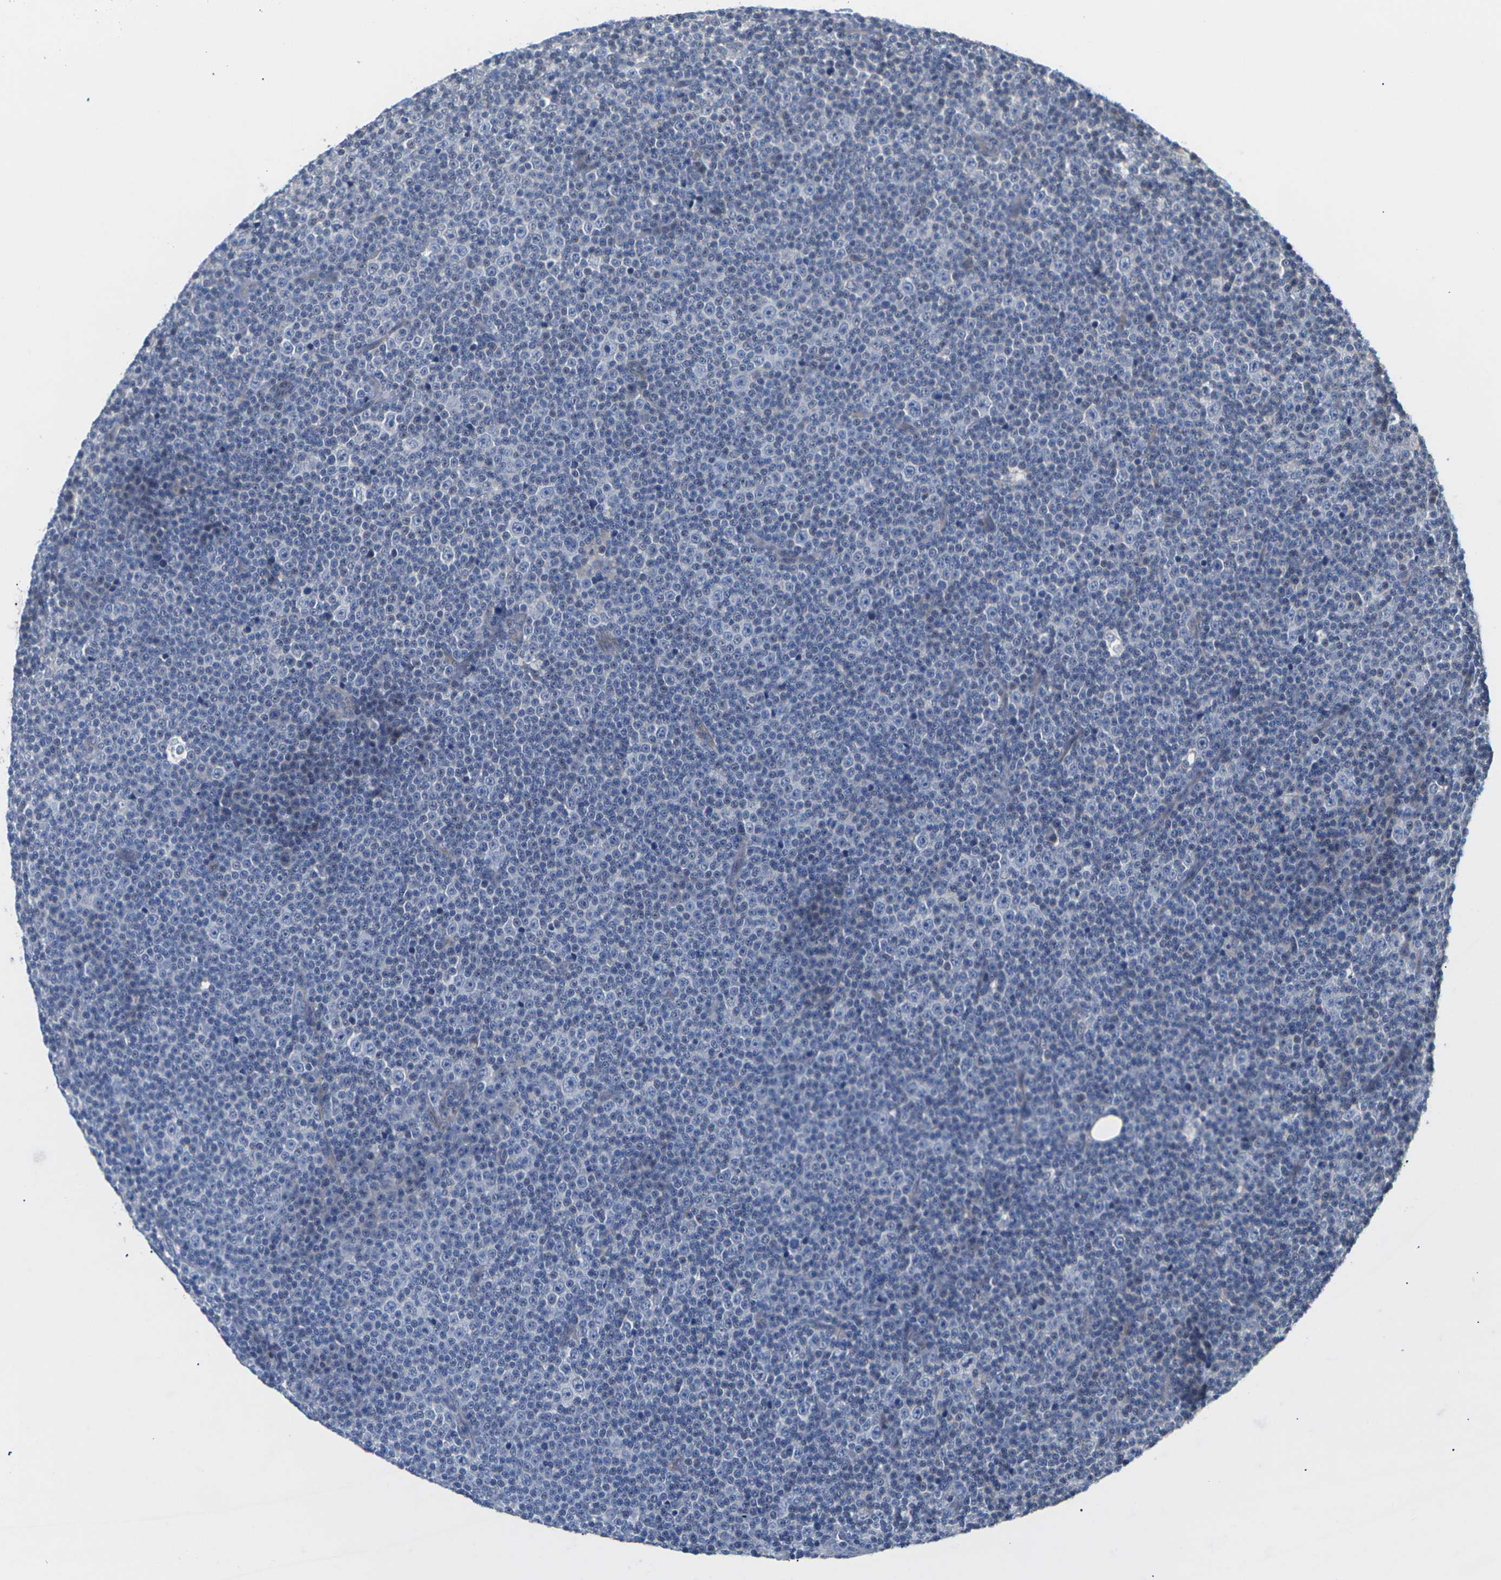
{"staining": {"intensity": "negative", "quantity": "none", "location": "none"}, "tissue": "lymphoma", "cell_type": "Tumor cells", "image_type": "cancer", "snomed": [{"axis": "morphology", "description": "Malignant lymphoma, non-Hodgkin's type, Low grade"}, {"axis": "topography", "description": "Lymph node"}], "caption": "An image of human low-grade malignant lymphoma, non-Hodgkin's type is negative for staining in tumor cells. (DAB (3,3'-diaminobenzidine) immunohistochemistry (IHC) visualized using brightfield microscopy, high magnification).", "gene": "TMCO4", "patient": {"sex": "female", "age": 67}}